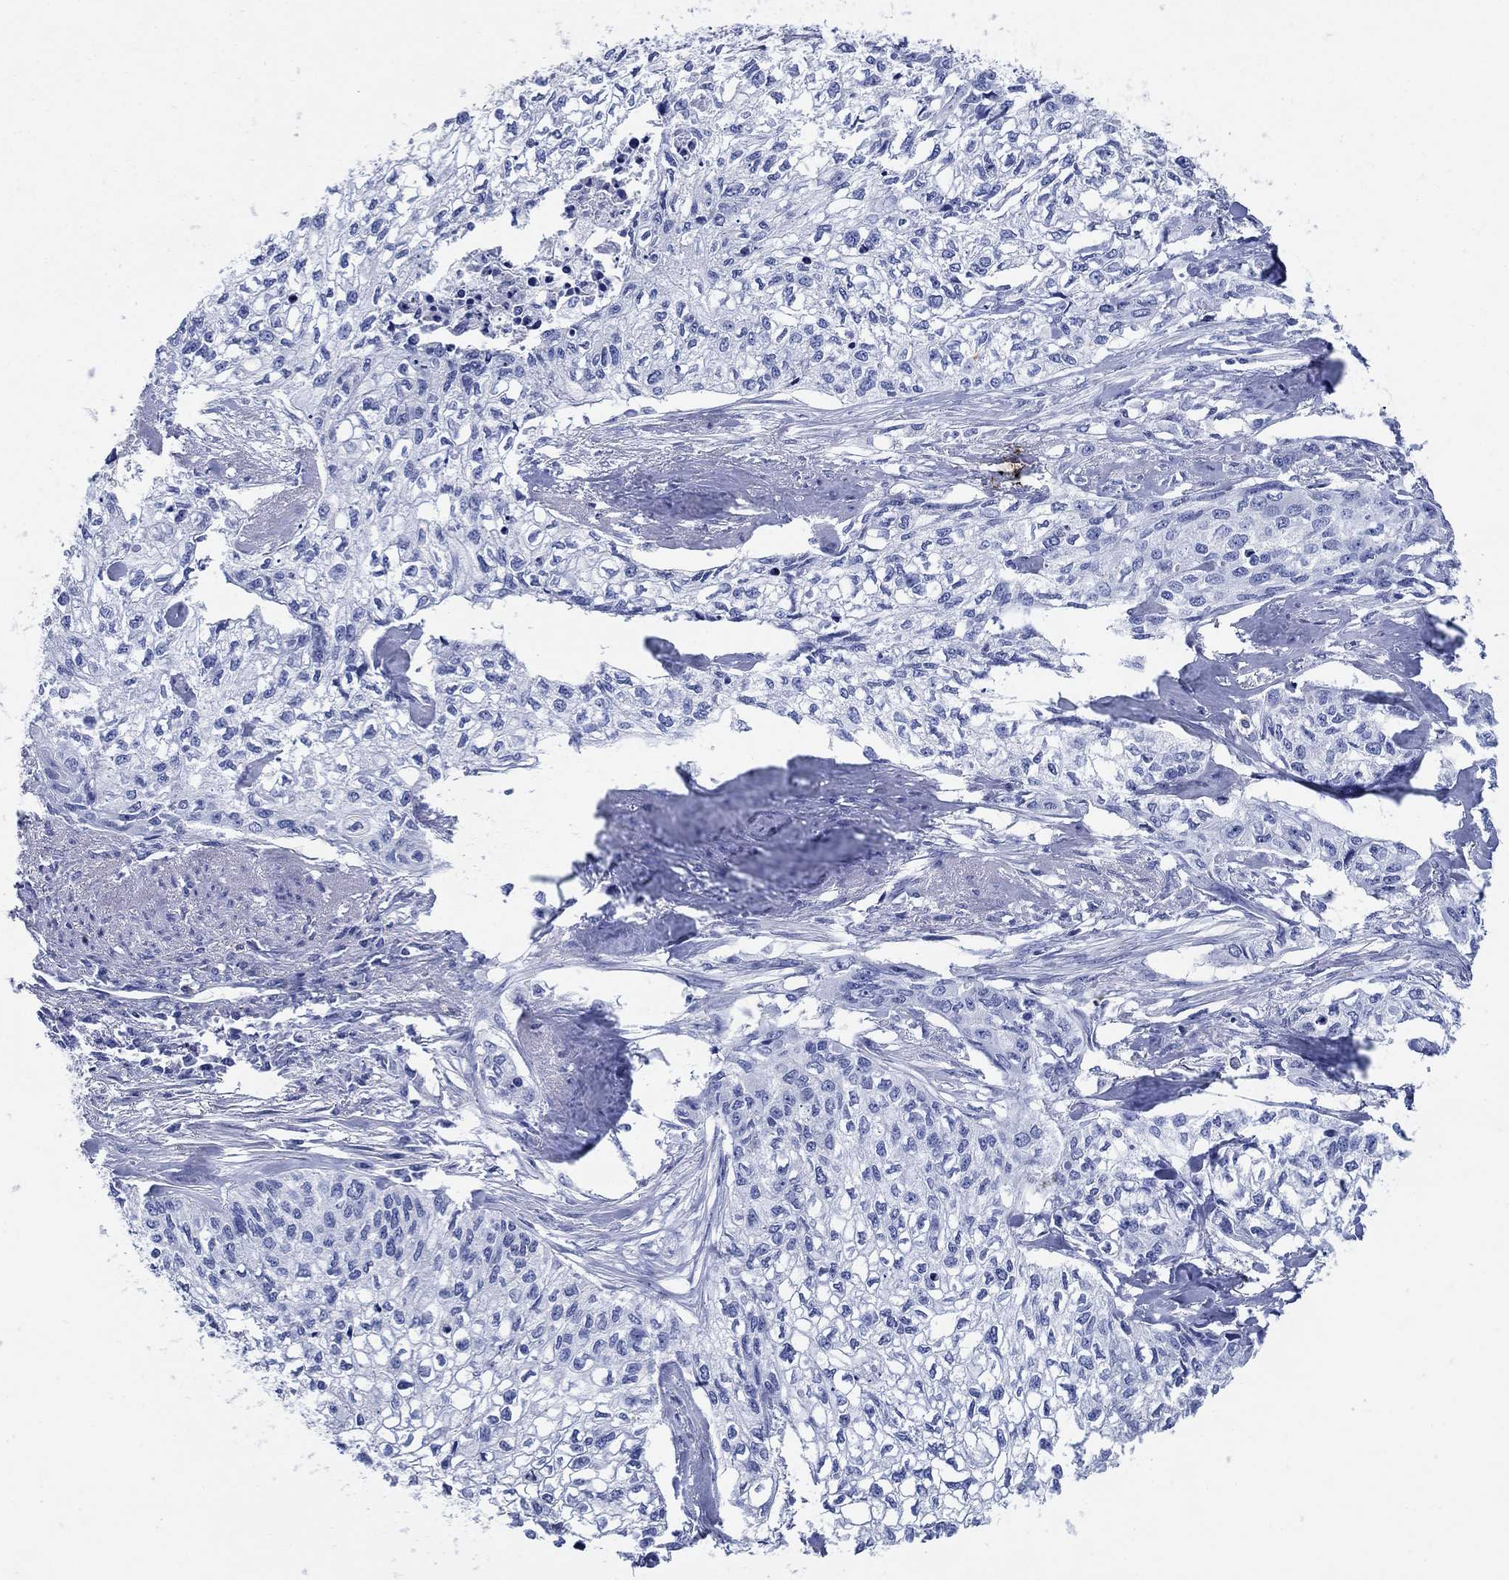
{"staining": {"intensity": "negative", "quantity": "none", "location": "none"}, "tissue": "cervical cancer", "cell_type": "Tumor cells", "image_type": "cancer", "snomed": [{"axis": "morphology", "description": "Squamous cell carcinoma, NOS"}, {"axis": "topography", "description": "Cervix"}], "caption": "This is an IHC histopathology image of human cervical cancer. There is no positivity in tumor cells.", "gene": "ZDHHC14", "patient": {"sex": "female", "age": 58}}